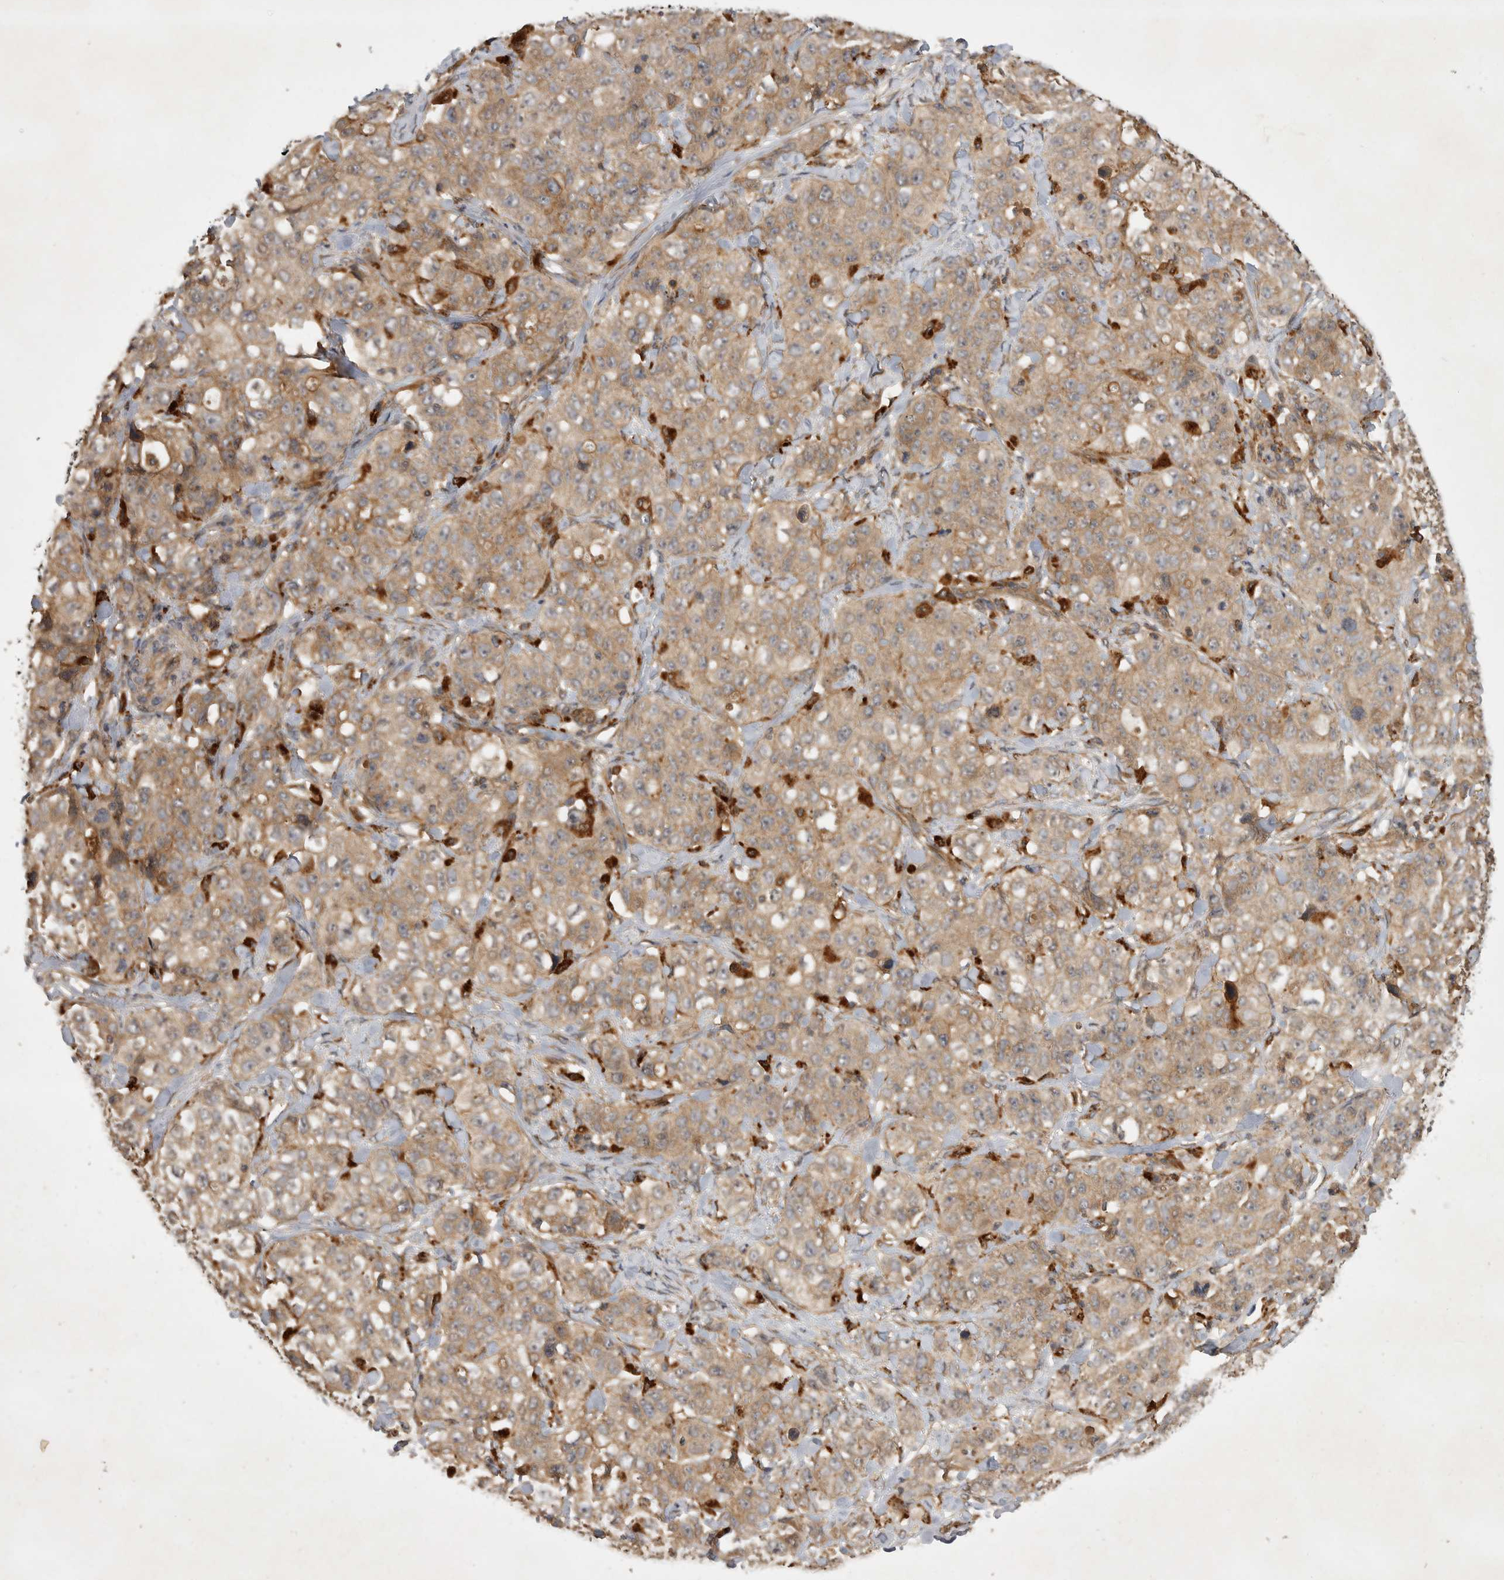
{"staining": {"intensity": "moderate", "quantity": ">75%", "location": "cytoplasmic/membranous"}, "tissue": "stomach cancer", "cell_type": "Tumor cells", "image_type": "cancer", "snomed": [{"axis": "morphology", "description": "Adenocarcinoma, NOS"}, {"axis": "topography", "description": "Stomach"}], "caption": "Moderate cytoplasmic/membranous protein staining is seen in approximately >75% of tumor cells in stomach cancer (adenocarcinoma).", "gene": "ZNF232", "patient": {"sex": "male", "age": 48}}